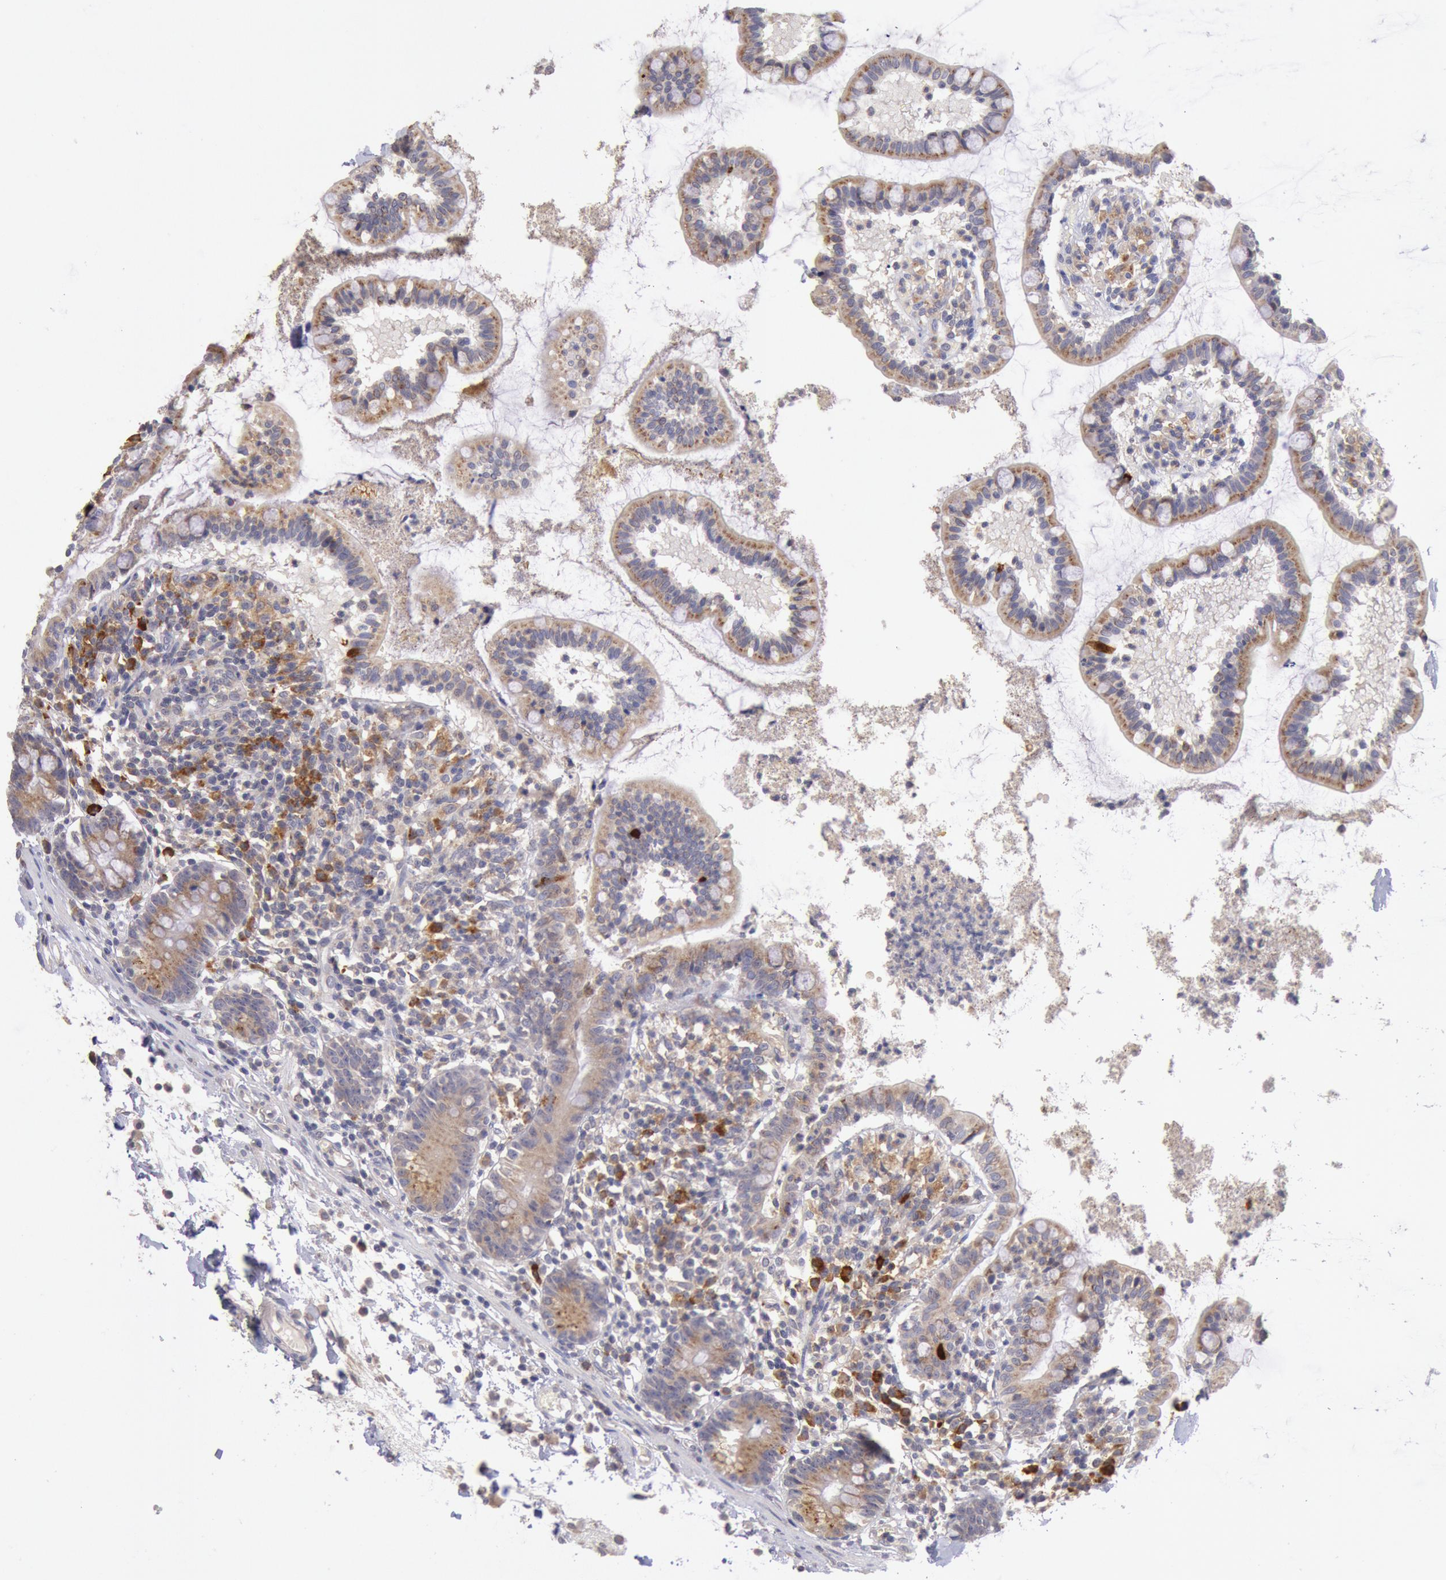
{"staining": {"intensity": "moderate", "quantity": ">75%", "location": "cytoplasmic/membranous"}, "tissue": "small intestine", "cell_type": "Glandular cells", "image_type": "normal", "snomed": [{"axis": "morphology", "description": "Normal tissue, NOS"}, {"axis": "topography", "description": "Small intestine"}], "caption": "IHC micrograph of normal small intestine: small intestine stained using IHC shows medium levels of moderate protein expression localized specifically in the cytoplasmic/membranous of glandular cells, appearing as a cytoplasmic/membranous brown color.", "gene": "GAL3ST1", "patient": {"sex": "female", "age": 61}}